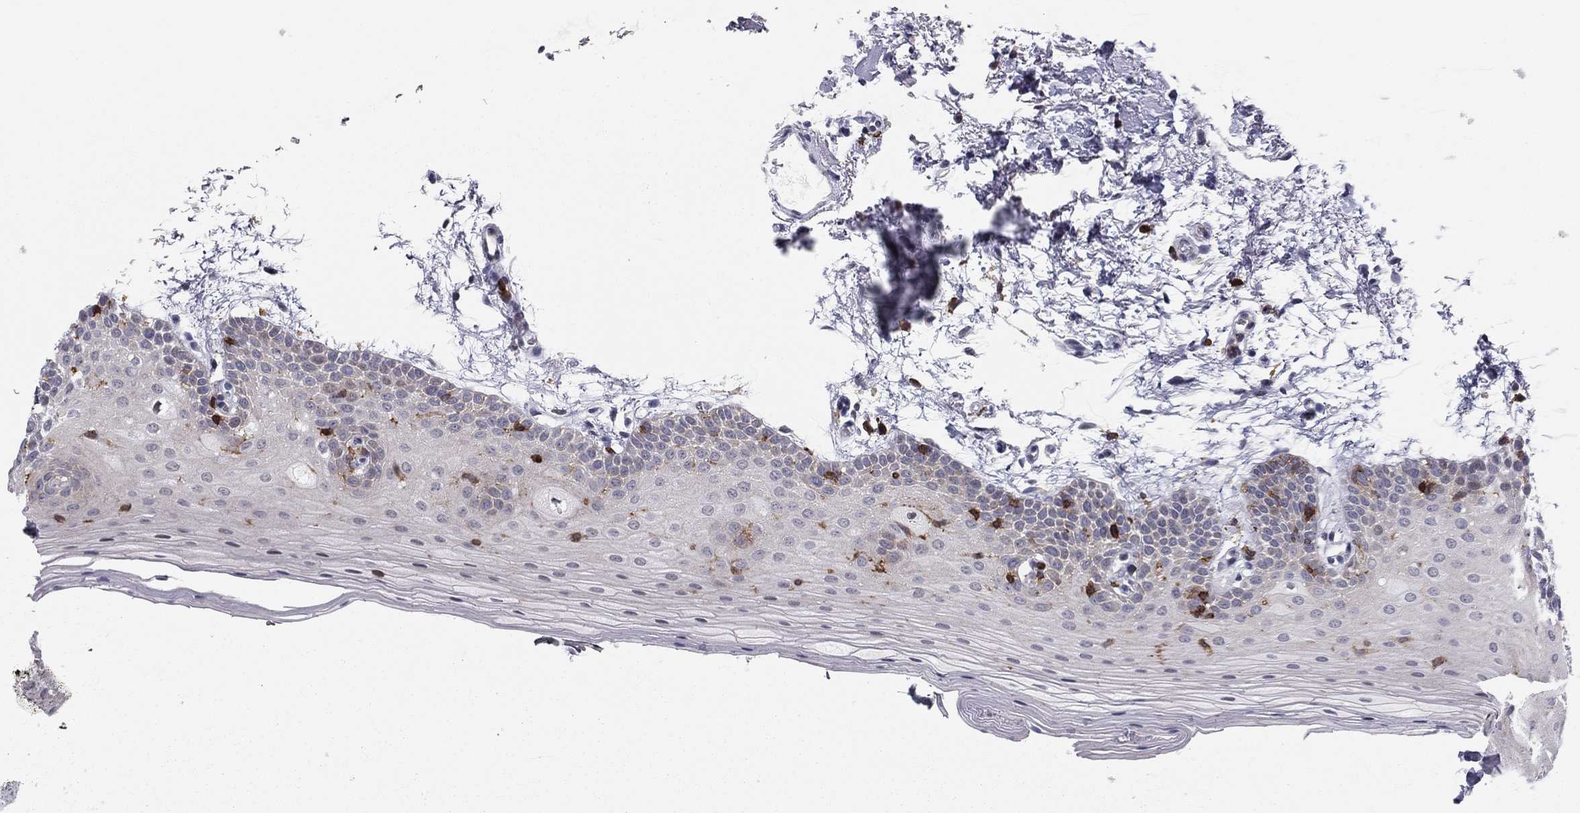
{"staining": {"intensity": "negative", "quantity": "none", "location": "none"}, "tissue": "oral mucosa", "cell_type": "Squamous epithelial cells", "image_type": "normal", "snomed": [{"axis": "morphology", "description": "Normal tissue, NOS"}, {"axis": "topography", "description": "Oral tissue"}, {"axis": "topography", "description": "Tounge, NOS"}], "caption": "The micrograph demonstrates no significant expression in squamous epithelial cells of oral mucosa. Nuclei are stained in blue.", "gene": "ARHGAP27", "patient": {"sex": "female", "age": 86}}